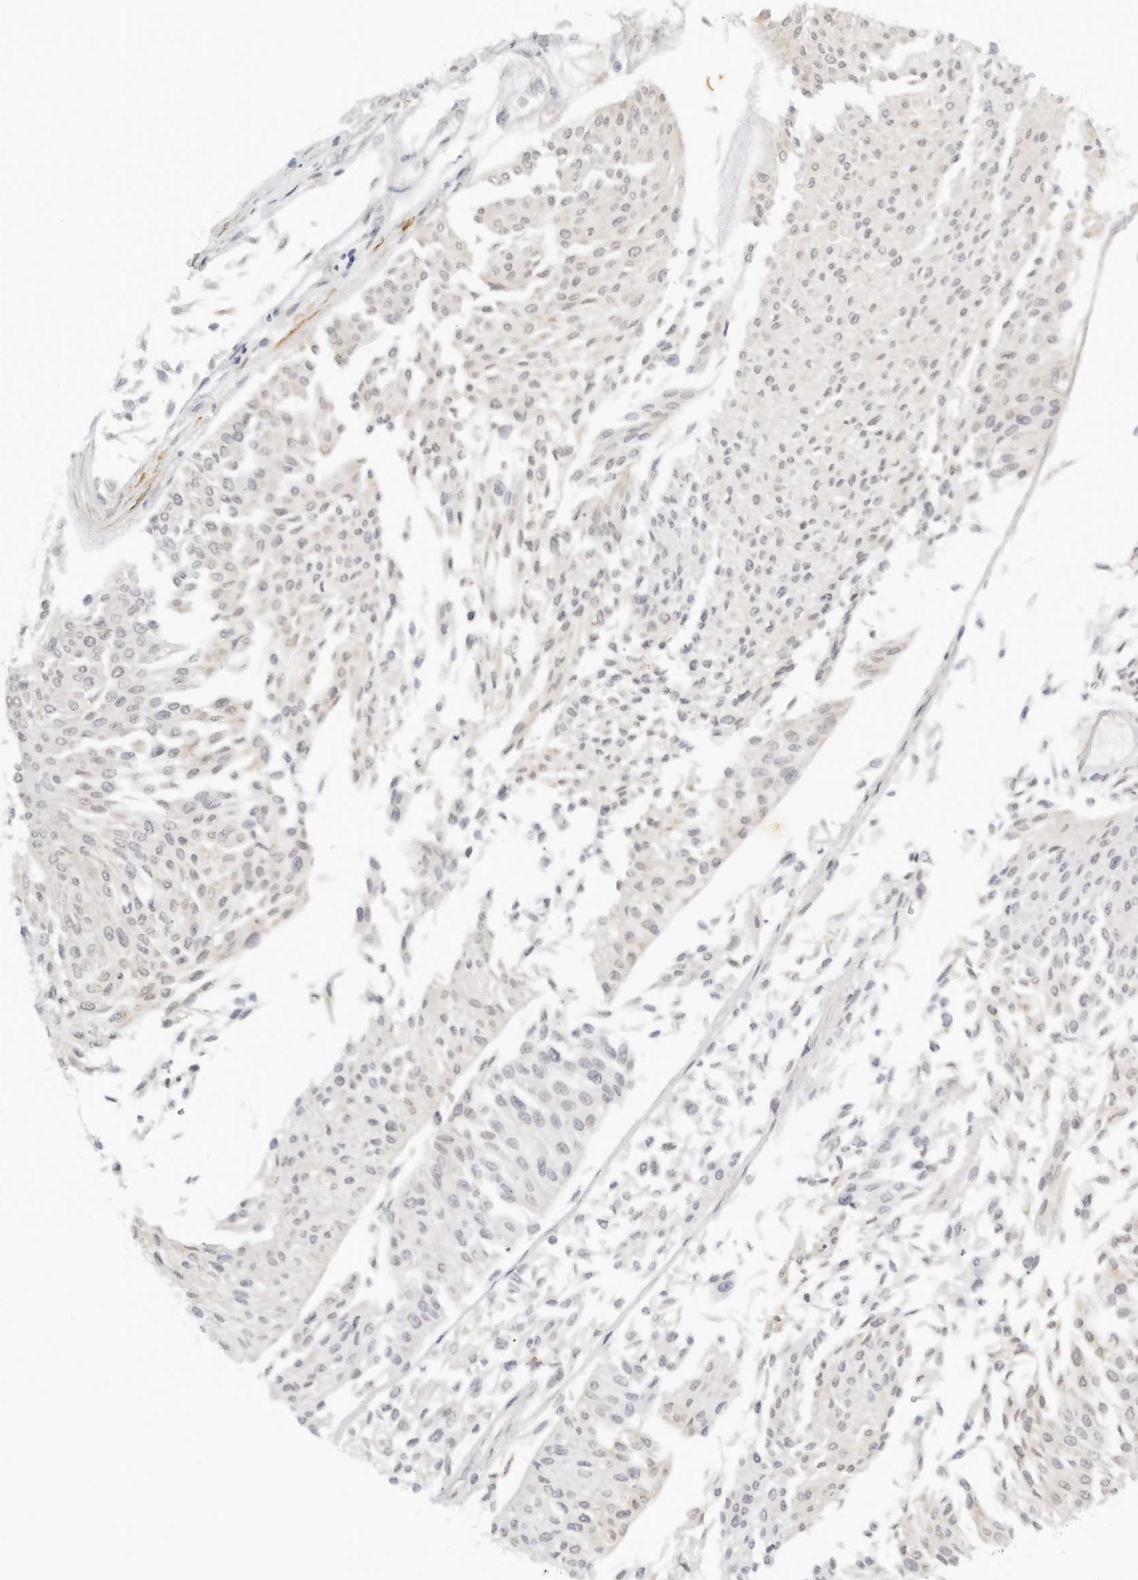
{"staining": {"intensity": "negative", "quantity": "none", "location": "none"}, "tissue": "urothelial cancer", "cell_type": "Tumor cells", "image_type": "cancer", "snomed": [{"axis": "morphology", "description": "Urothelial carcinoma, Low grade"}, {"axis": "topography", "description": "Urinary bladder"}], "caption": "An IHC histopathology image of low-grade urothelial carcinoma is shown. There is no staining in tumor cells of low-grade urothelial carcinoma.", "gene": "PKDCC", "patient": {"sex": "male", "age": 67}}